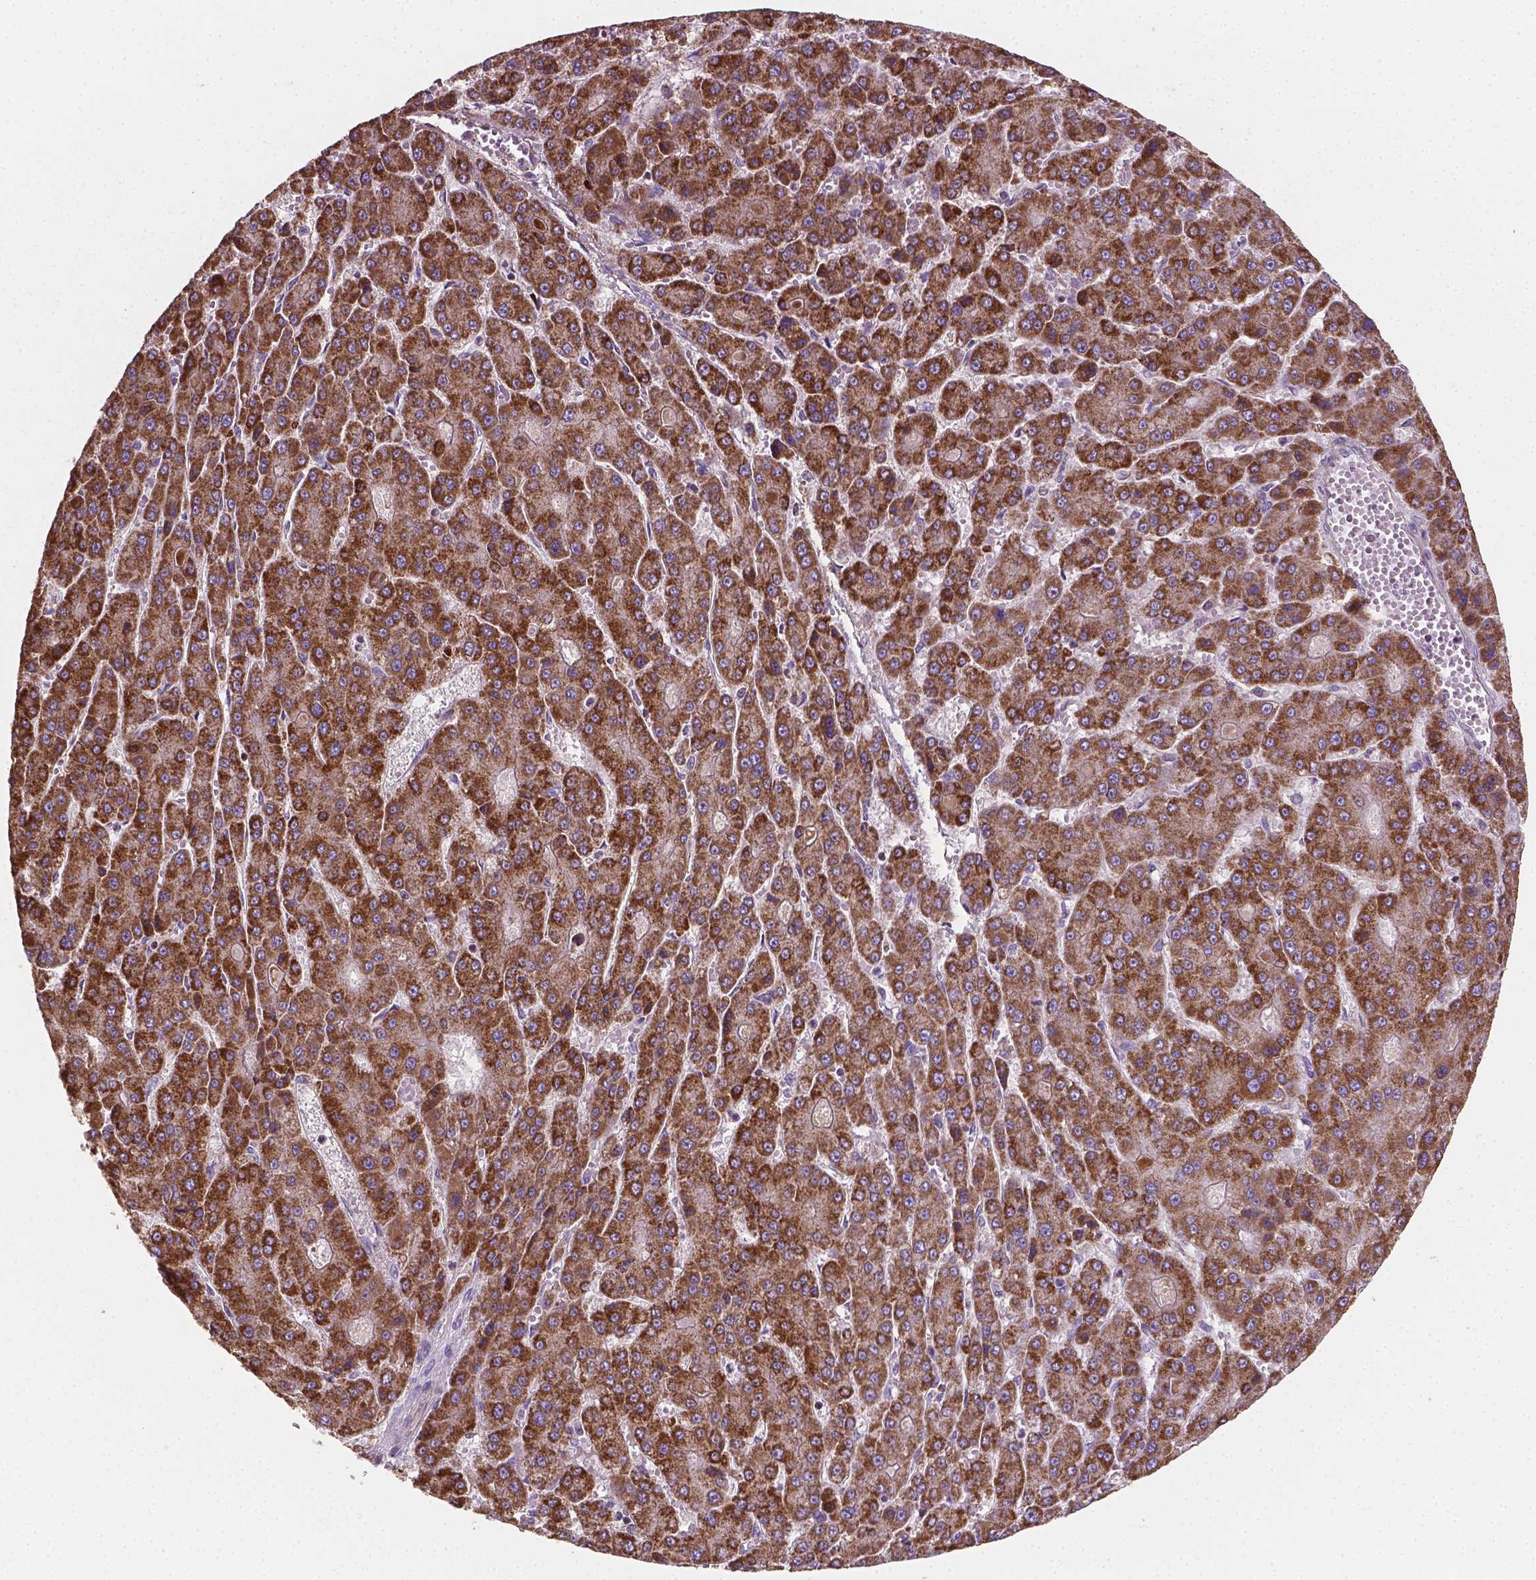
{"staining": {"intensity": "strong", "quantity": ">75%", "location": "cytoplasmic/membranous"}, "tissue": "liver cancer", "cell_type": "Tumor cells", "image_type": "cancer", "snomed": [{"axis": "morphology", "description": "Carcinoma, Hepatocellular, NOS"}, {"axis": "topography", "description": "Liver"}], "caption": "Hepatocellular carcinoma (liver) stained with a brown dye reveals strong cytoplasmic/membranous positive staining in about >75% of tumor cells.", "gene": "TCAF1", "patient": {"sex": "male", "age": 70}}